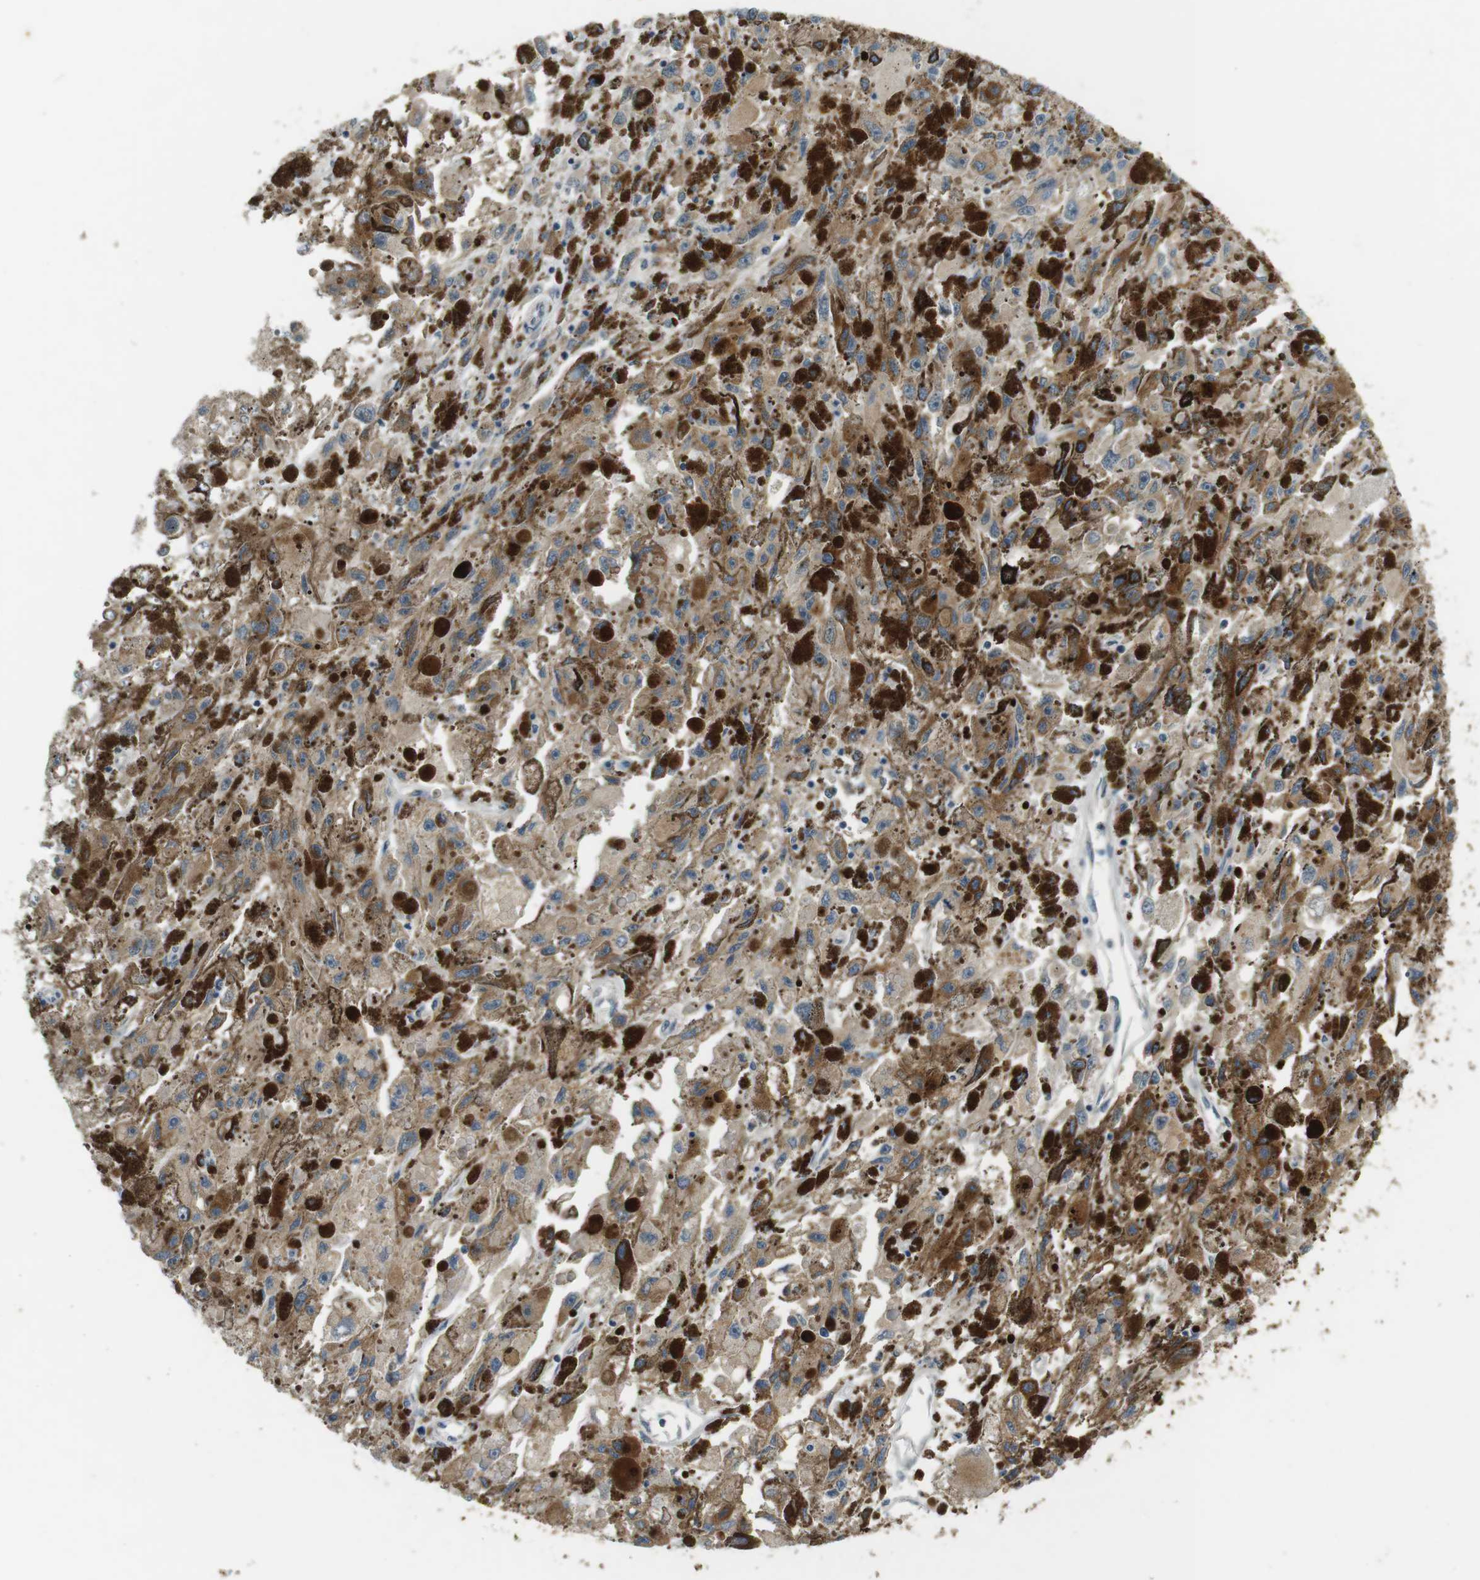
{"staining": {"intensity": "moderate", "quantity": ">75%", "location": "cytoplasmic/membranous"}, "tissue": "melanoma", "cell_type": "Tumor cells", "image_type": "cancer", "snomed": [{"axis": "morphology", "description": "Malignant melanoma, NOS"}, {"axis": "topography", "description": "Skin"}], "caption": "An image of malignant melanoma stained for a protein demonstrates moderate cytoplasmic/membranous brown staining in tumor cells. The protein is shown in brown color, while the nuclei are stained blue.", "gene": "MUC5B", "patient": {"sex": "female", "age": 104}}